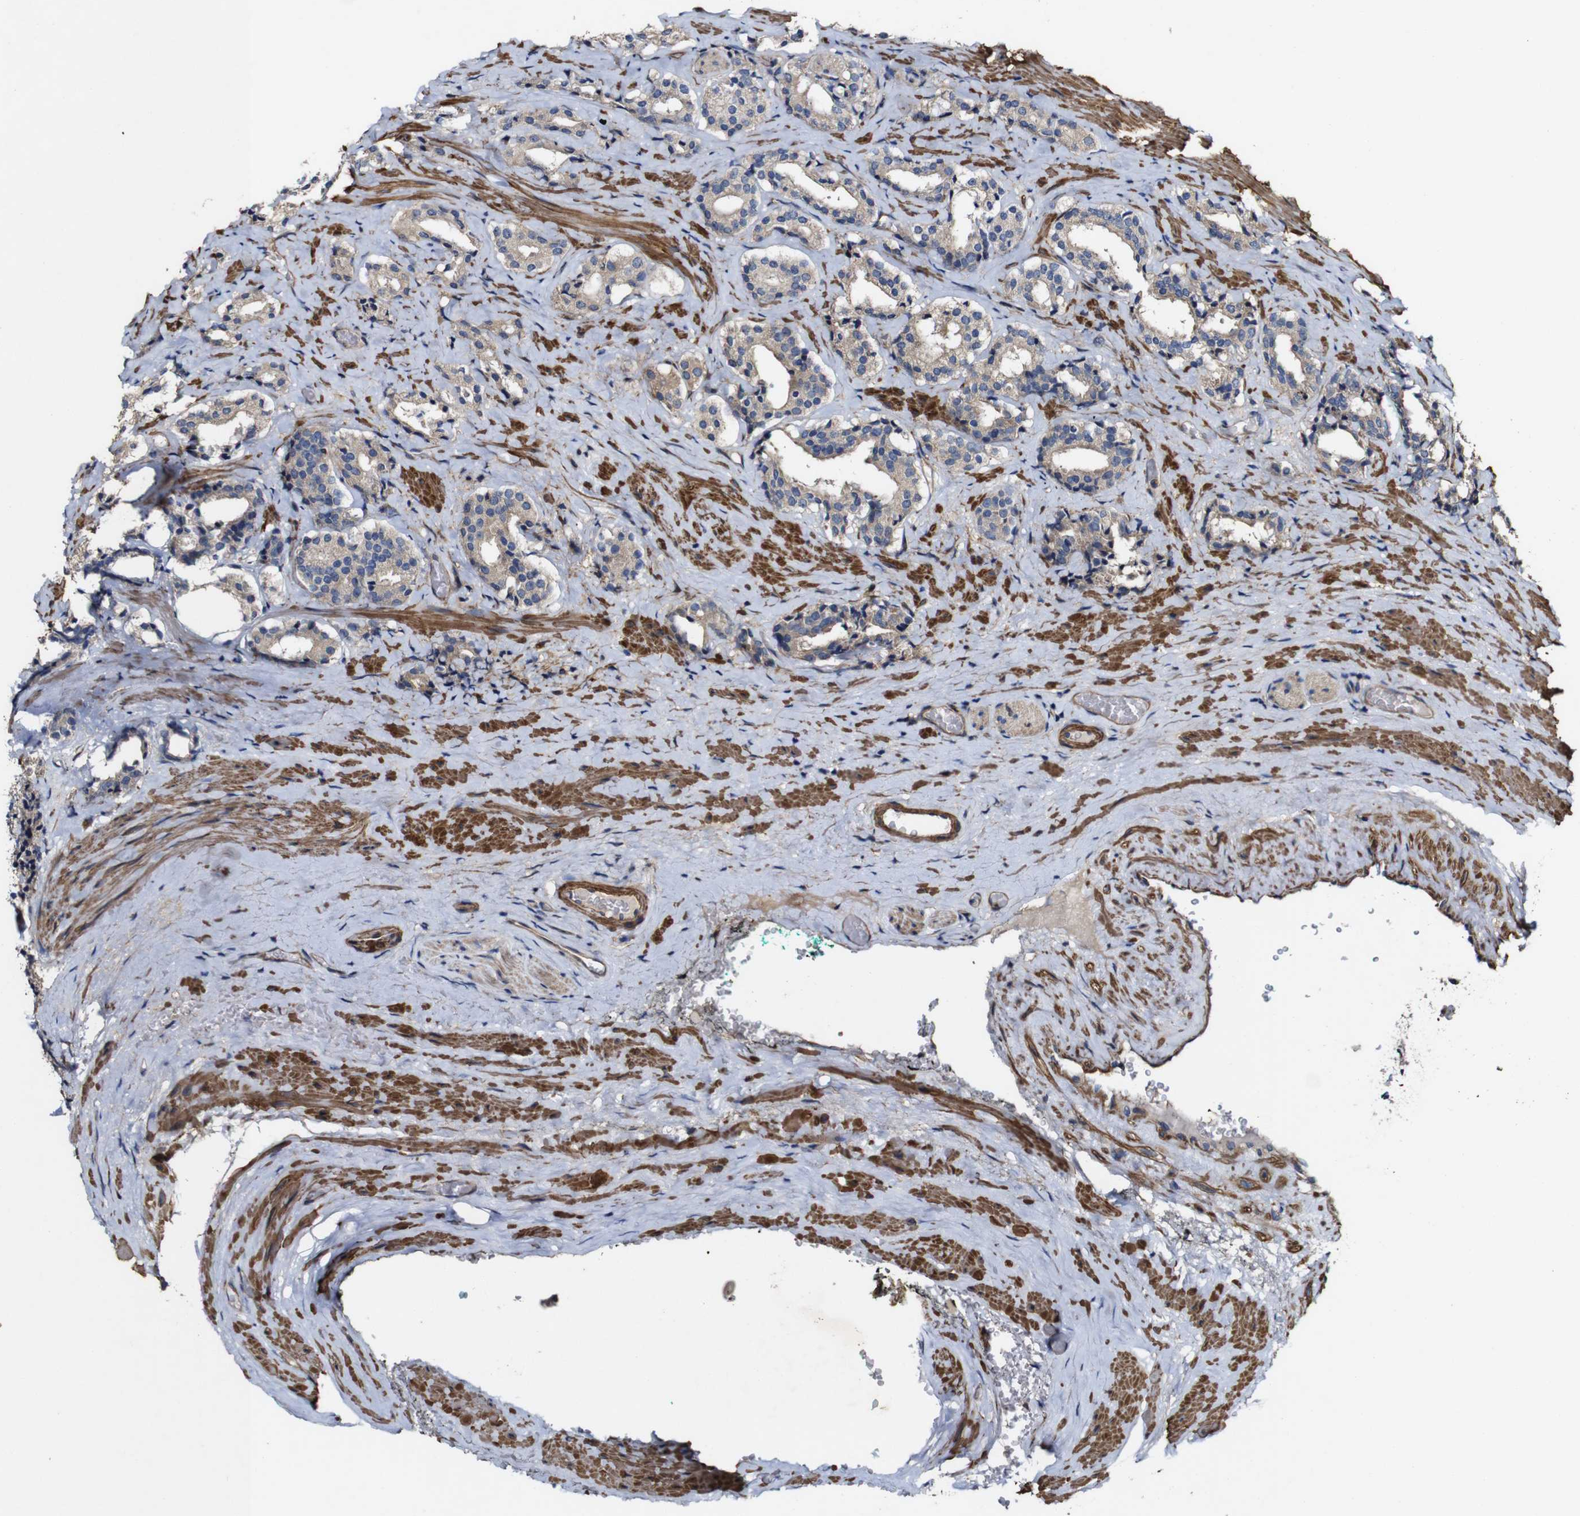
{"staining": {"intensity": "weak", "quantity": ">75%", "location": "cytoplasmic/membranous"}, "tissue": "prostate cancer", "cell_type": "Tumor cells", "image_type": "cancer", "snomed": [{"axis": "morphology", "description": "Adenocarcinoma, High grade"}, {"axis": "topography", "description": "Prostate"}], "caption": "High-power microscopy captured an immunohistochemistry (IHC) histopathology image of prostate cancer (high-grade adenocarcinoma), revealing weak cytoplasmic/membranous staining in approximately >75% of tumor cells.", "gene": "GSDME", "patient": {"sex": "male", "age": 60}}